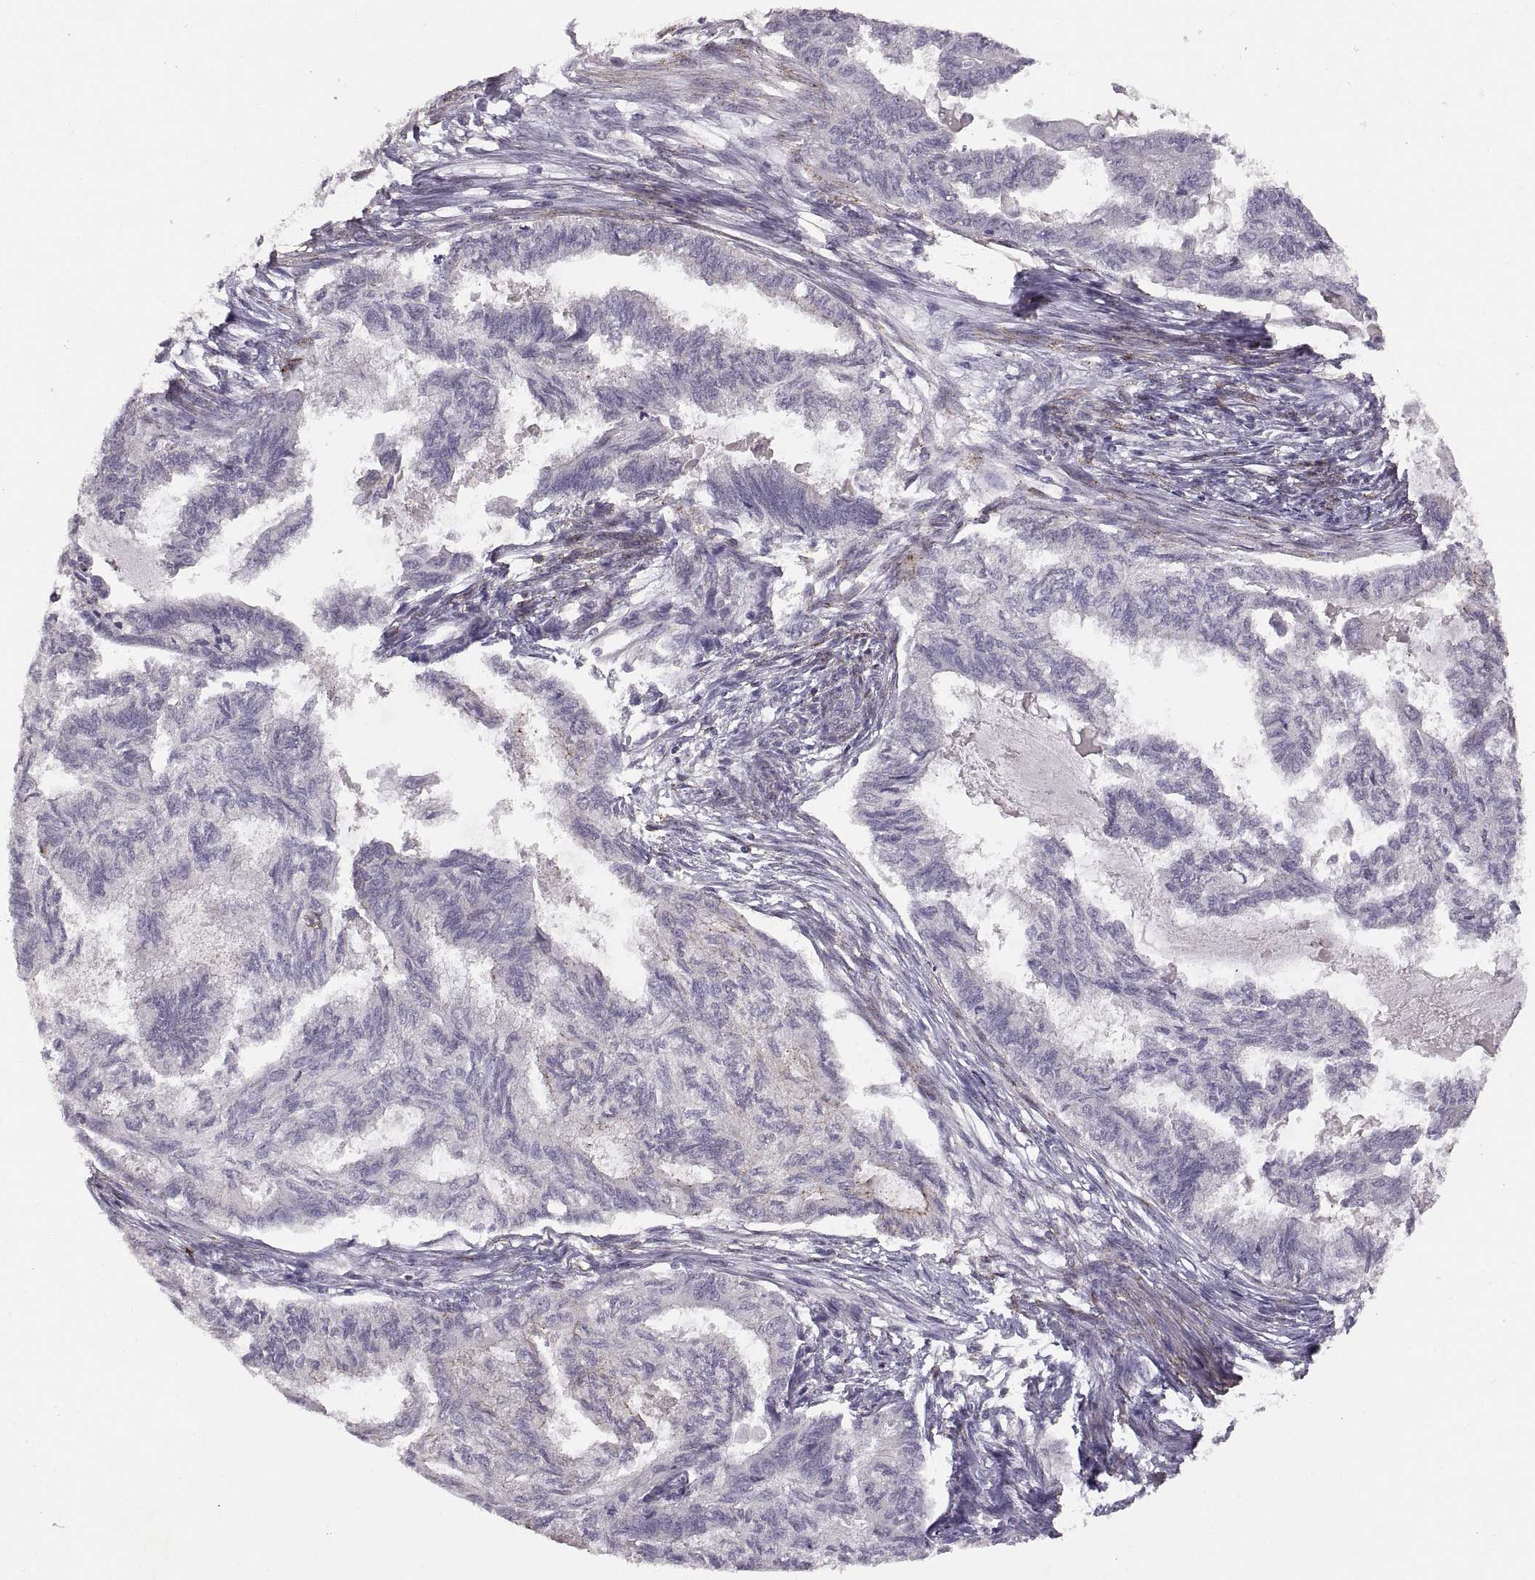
{"staining": {"intensity": "strong", "quantity": "<25%", "location": "cytoplasmic/membranous"}, "tissue": "endometrial cancer", "cell_type": "Tumor cells", "image_type": "cancer", "snomed": [{"axis": "morphology", "description": "Adenocarcinoma, NOS"}, {"axis": "topography", "description": "Endometrium"}], "caption": "High-magnification brightfield microscopy of endometrial adenocarcinoma stained with DAB (3,3'-diaminobenzidine) (brown) and counterstained with hematoxylin (blue). tumor cells exhibit strong cytoplasmic/membranous staining is appreciated in approximately<25% of cells. Using DAB (brown) and hematoxylin (blue) stains, captured at high magnification using brightfield microscopy.", "gene": "CDH2", "patient": {"sex": "female", "age": 86}}